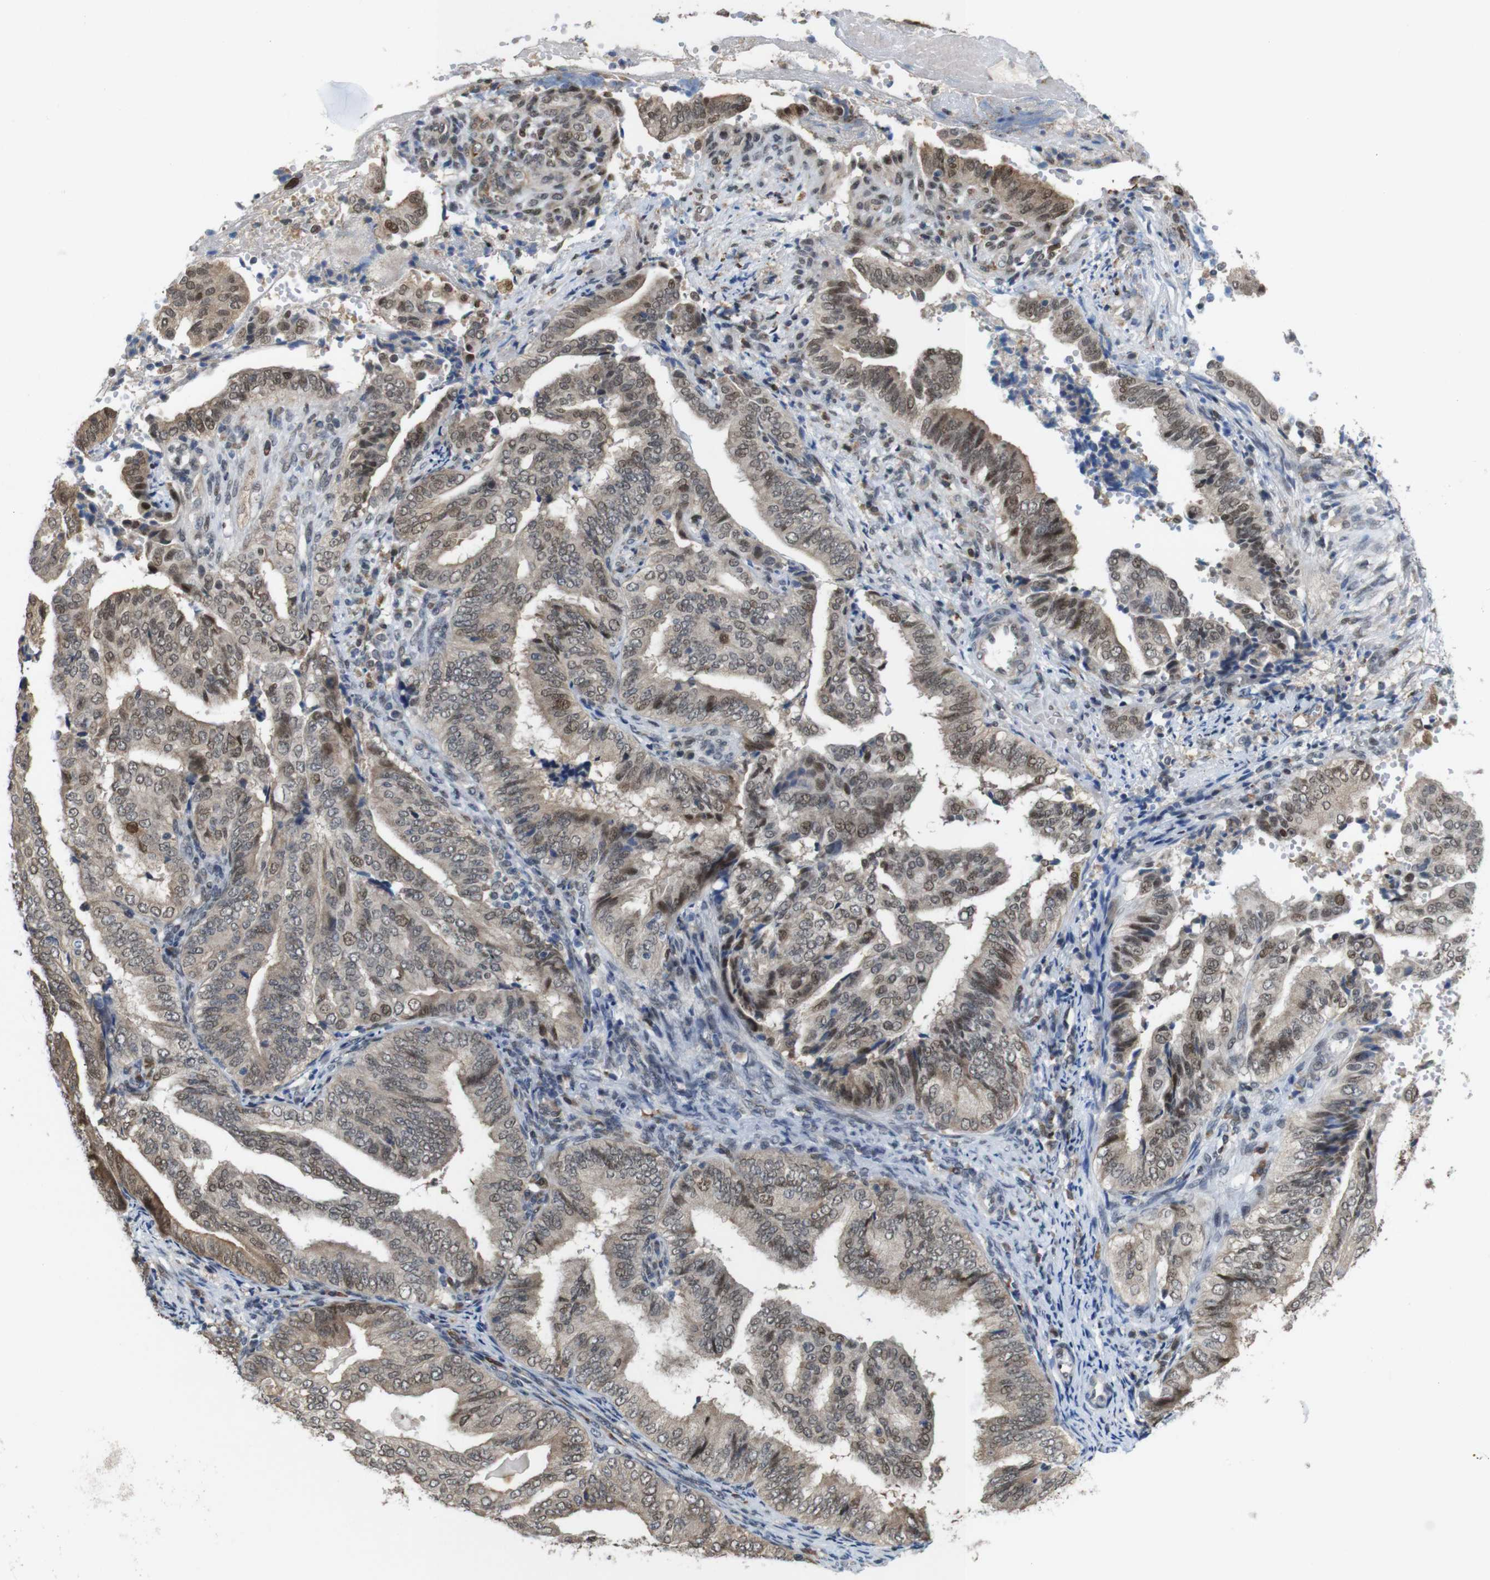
{"staining": {"intensity": "moderate", "quantity": ">75%", "location": "cytoplasmic/membranous,nuclear"}, "tissue": "endometrial cancer", "cell_type": "Tumor cells", "image_type": "cancer", "snomed": [{"axis": "morphology", "description": "Adenocarcinoma, NOS"}, {"axis": "topography", "description": "Endometrium"}], "caption": "An IHC micrograph of tumor tissue is shown. Protein staining in brown shows moderate cytoplasmic/membranous and nuclear positivity in endometrial cancer (adenocarcinoma) within tumor cells.", "gene": "PNMA8A", "patient": {"sex": "female", "age": 58}}